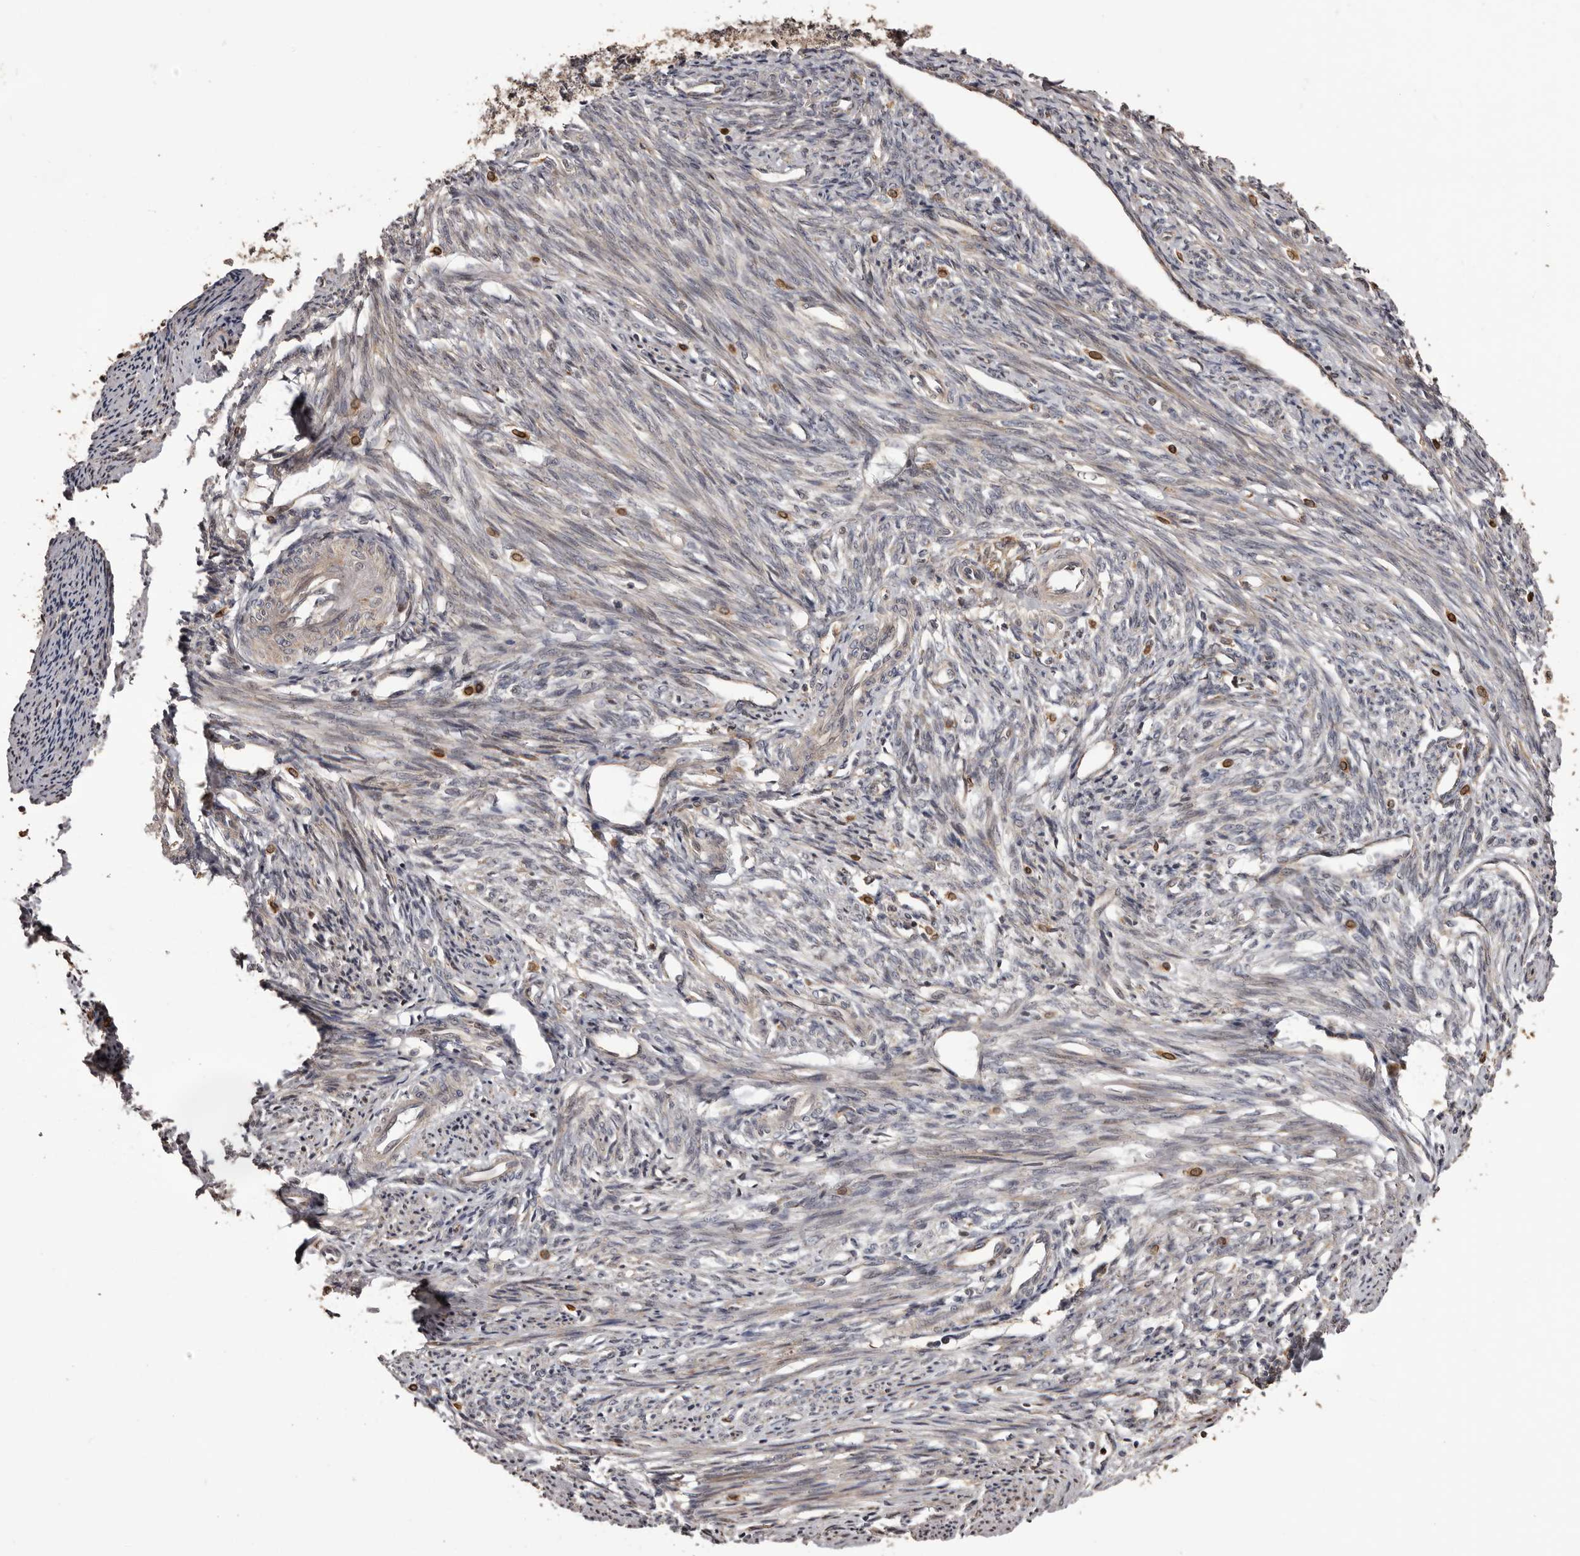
{"staining": {"intensity": "weak", "quantity": "<25%", "location": "cytoplasmic/membranous"}, "tissue": "endometrium", "cell_type": "Cells in endometrial stroma", "image_type": "normal", "snomed": [{"axis": "morphology", "description": "Normal tissue, NOS"}, {"axis": "topography", "description": "Endometrium"}], "caption": "DAB immunohistochemical staining of normal human endometrium displays no significant staining in cells in endometrial stroma. Brightfield microscopy of immunohistochemistry (IHC) stained with DAB (3,3'-diaminobenzidine) (brown) and hematoxylin (blue), captured at high magnification.", "gene": "ZCCHC7", "patient": {"sex": "female", "age": 56}}